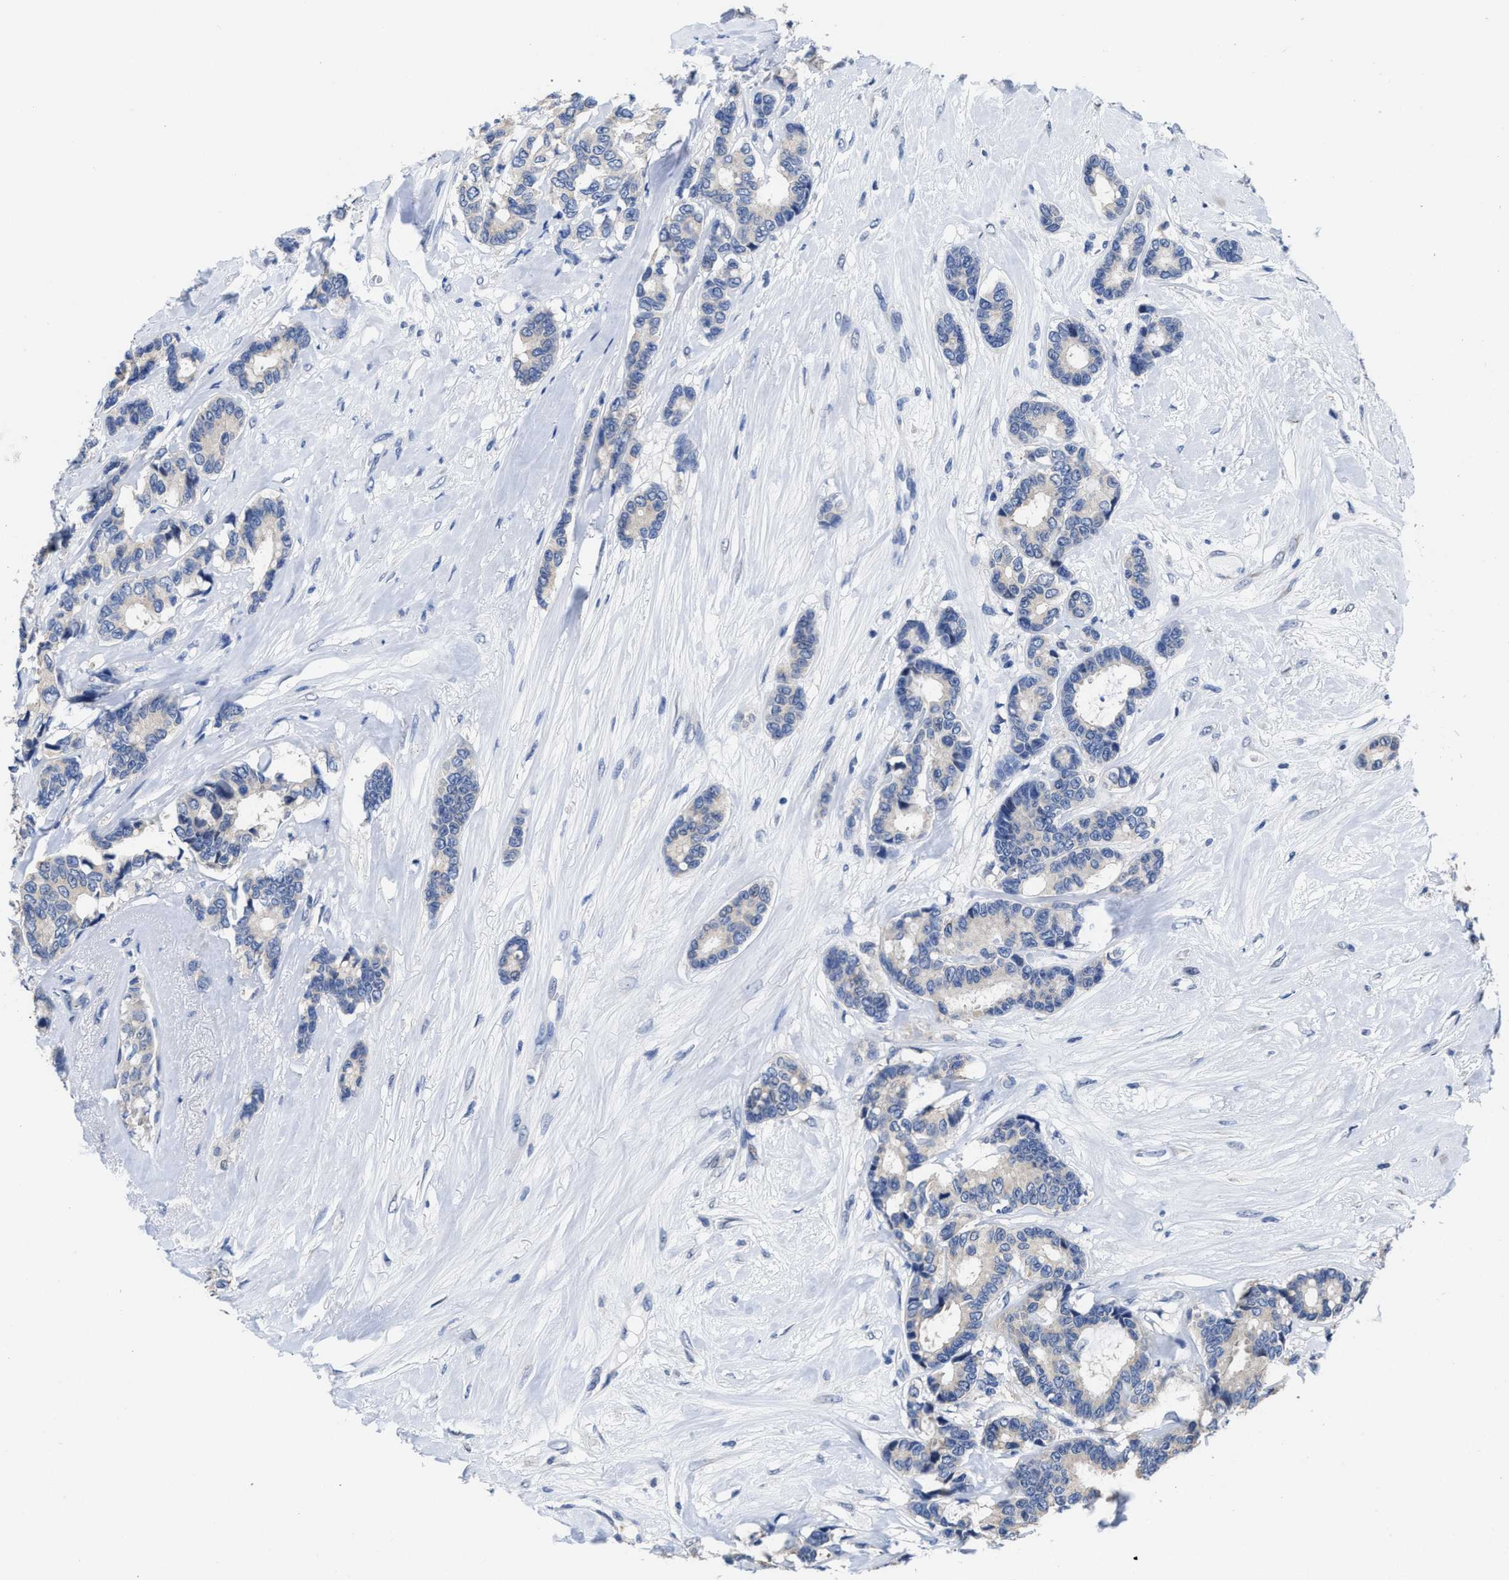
{"staining": {"intensity": "negative", "quantity": "none", "location": "none"}, "tissue": "breast cancer", "cell_type": "Tumor cells", "image_type": "cancer", "snomed": [{"axis": "morphology", "description": "Duct carcinoma"}, {"axis": "topography", "description": "Breast"}], "caption": "Immunohistochemistry (IHC) photomicrograph of neoplastic tissue: human breast cancer (invasive ductal carcinoma) stained with DAB displays no significant protein positivity in tumor cells.", "gene": "HOOK1", "patient": {"sex": "female", "age": 87}}